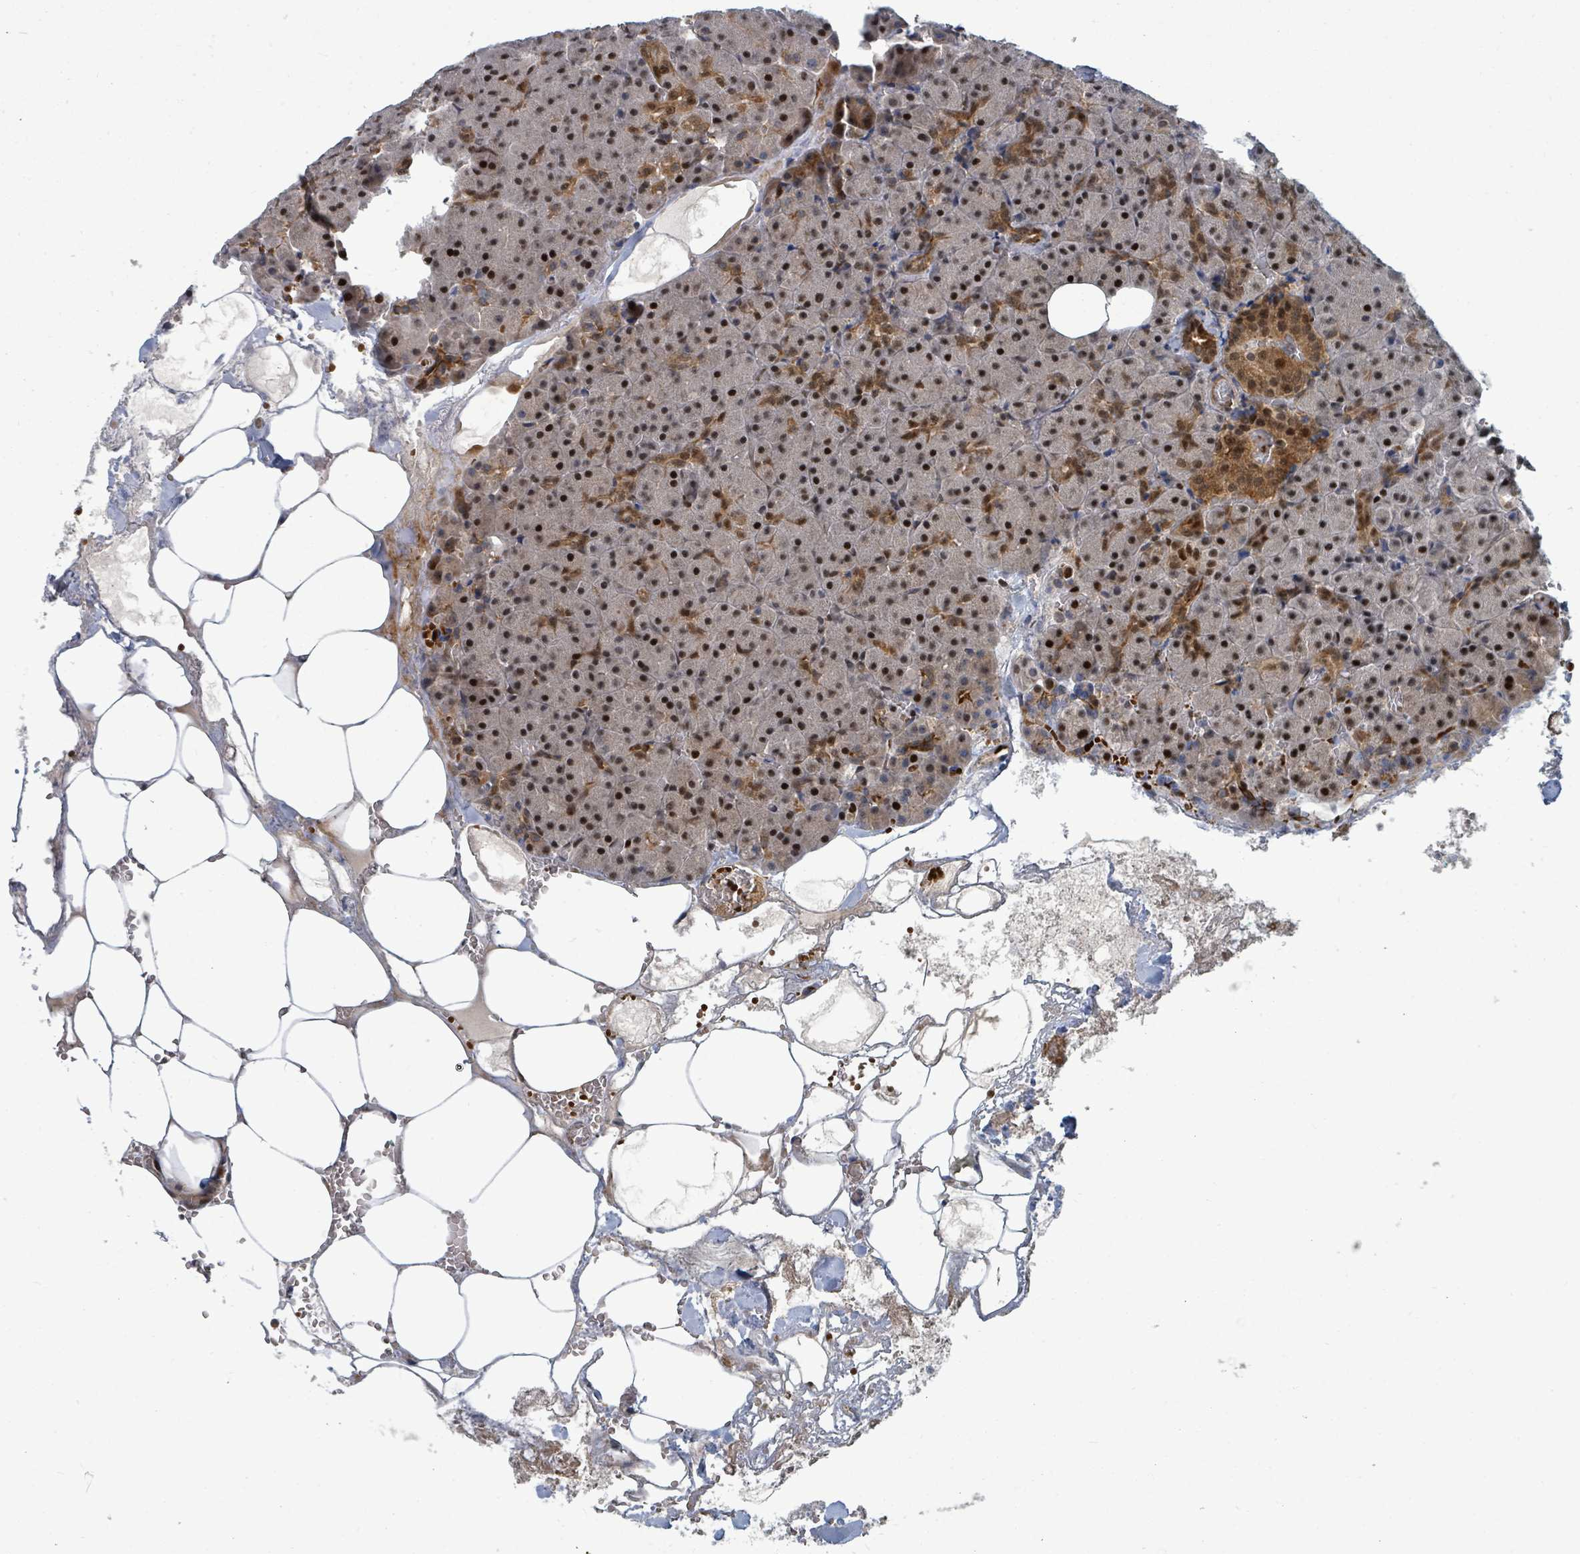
{"staining": {"intensity": "strong", "quantity": ">75%", "location": "cytoplasmic/membranous,nuclear"}, "tissue": "pancreas", "cell_type": "Exocrine glandular cells", "image_type": "normal", "snomed": [{"axis": "morphology", "description": "Normal tissue, NOS"}, {"axis": "topography", "description": "Pancreas"}], "caption": "Immunohistochemical staining of benign pancreas exhibits >75% levels of strong cytoplasmic/membranous,nuclear protein expression in approximately >75% of exocrine glandular cells.", "gene": "TRDMT1", "patient": {"sex": "female", "age": 74}}